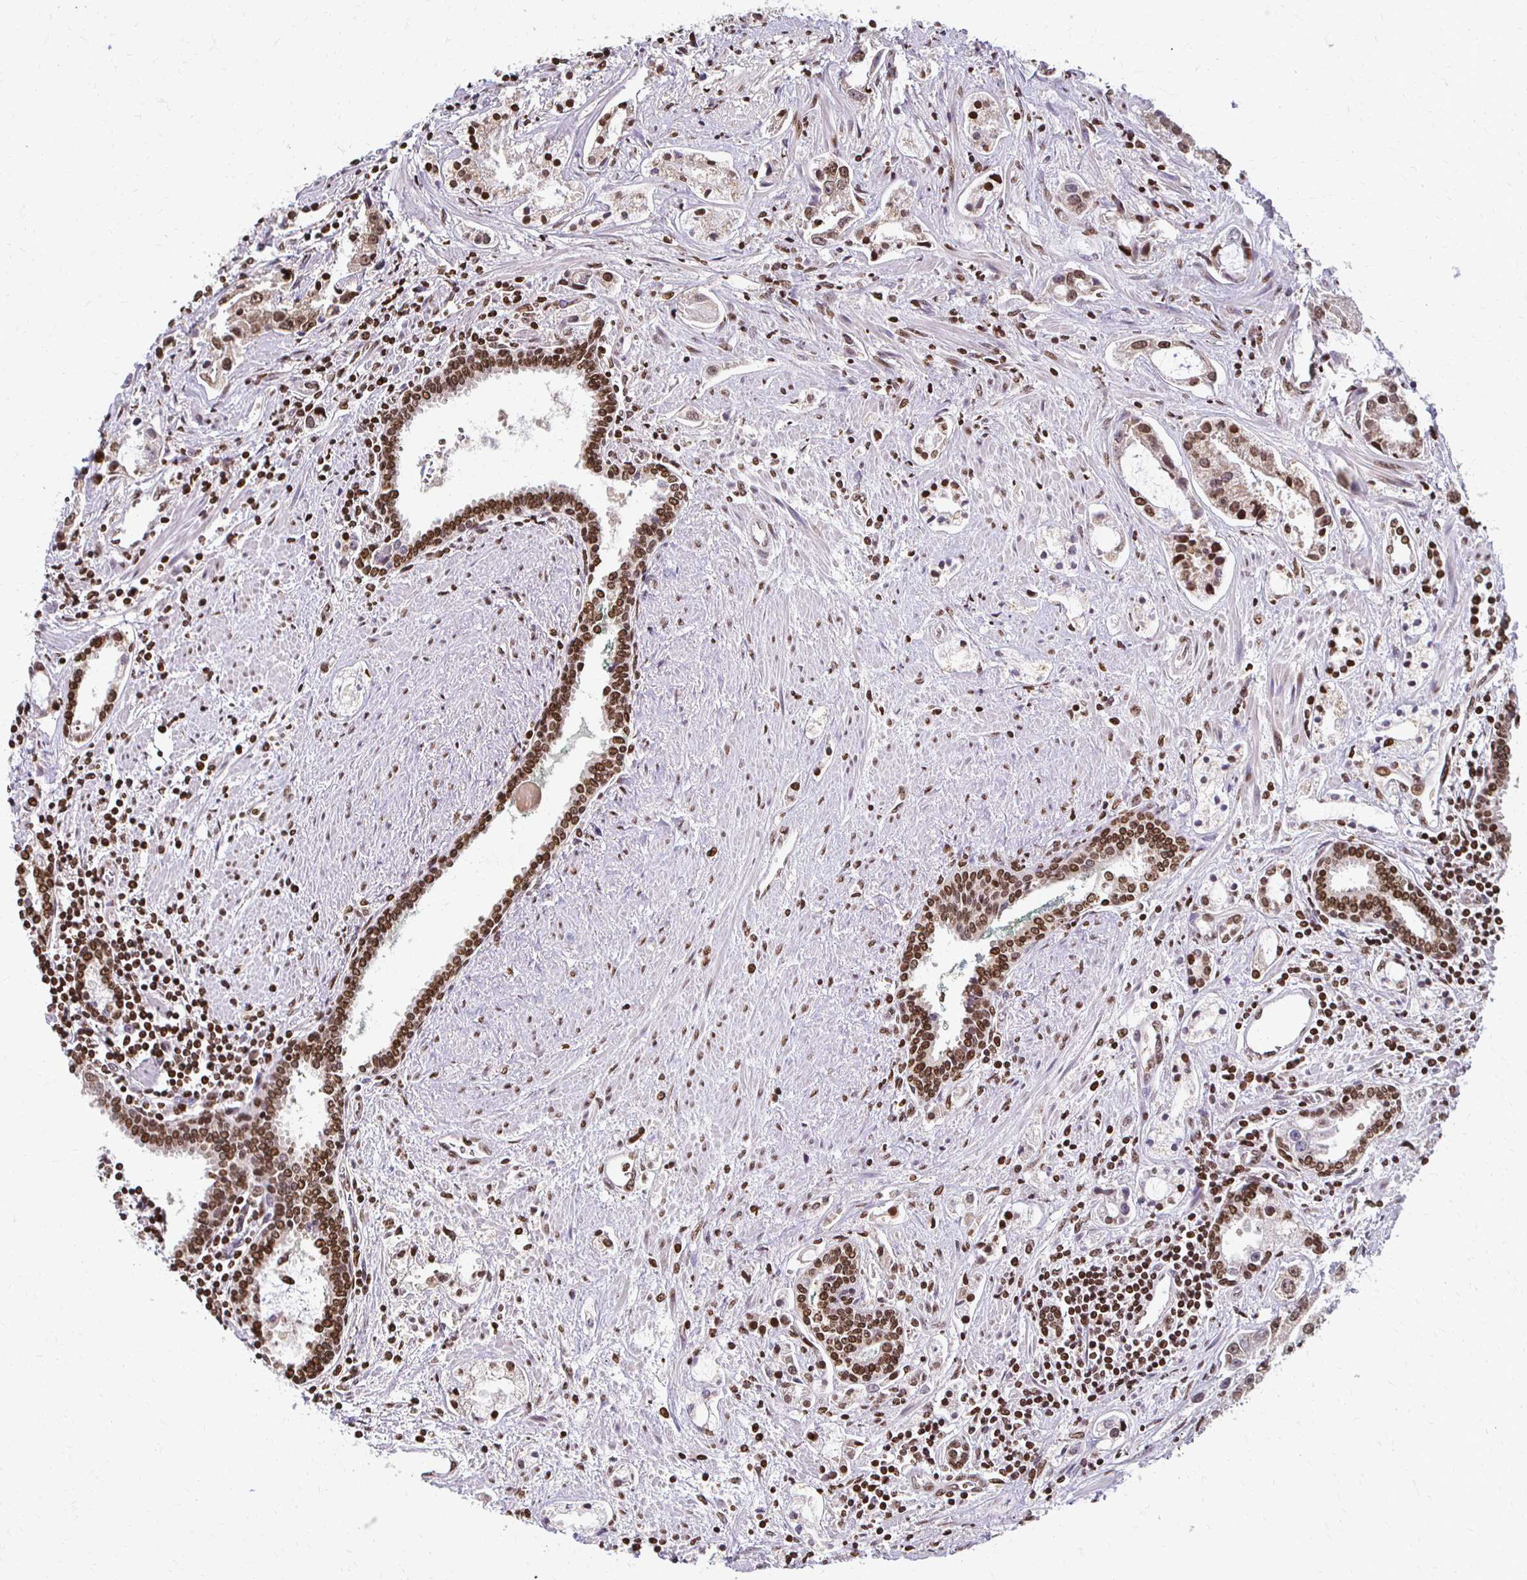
{"staining": {"intensity": "moderate", "quantity": ">75%", "location": "nuclear"}, "tissue": "prostate cancer", "cell_type": "Tumor cells", "image_type": "cancer", "snomed": [{"axis": "morphology", "description": "Adenocarcinoma, Medium grade"}, {"axis": "topography", "description": "Prostate"}], "caption": "IHC staining of prostate cancer, which demonstrates medium levels of moderate nuclear positivity in approximately >75% of tumor cells indicating moderate nuclear protein expression. The staining was performed using DAB (brown) for protein detection and nuclei were counterstained in hematoxylin (blue).", "gene": "HOXA9", "patient": {"sex": "male", "age": 57}}